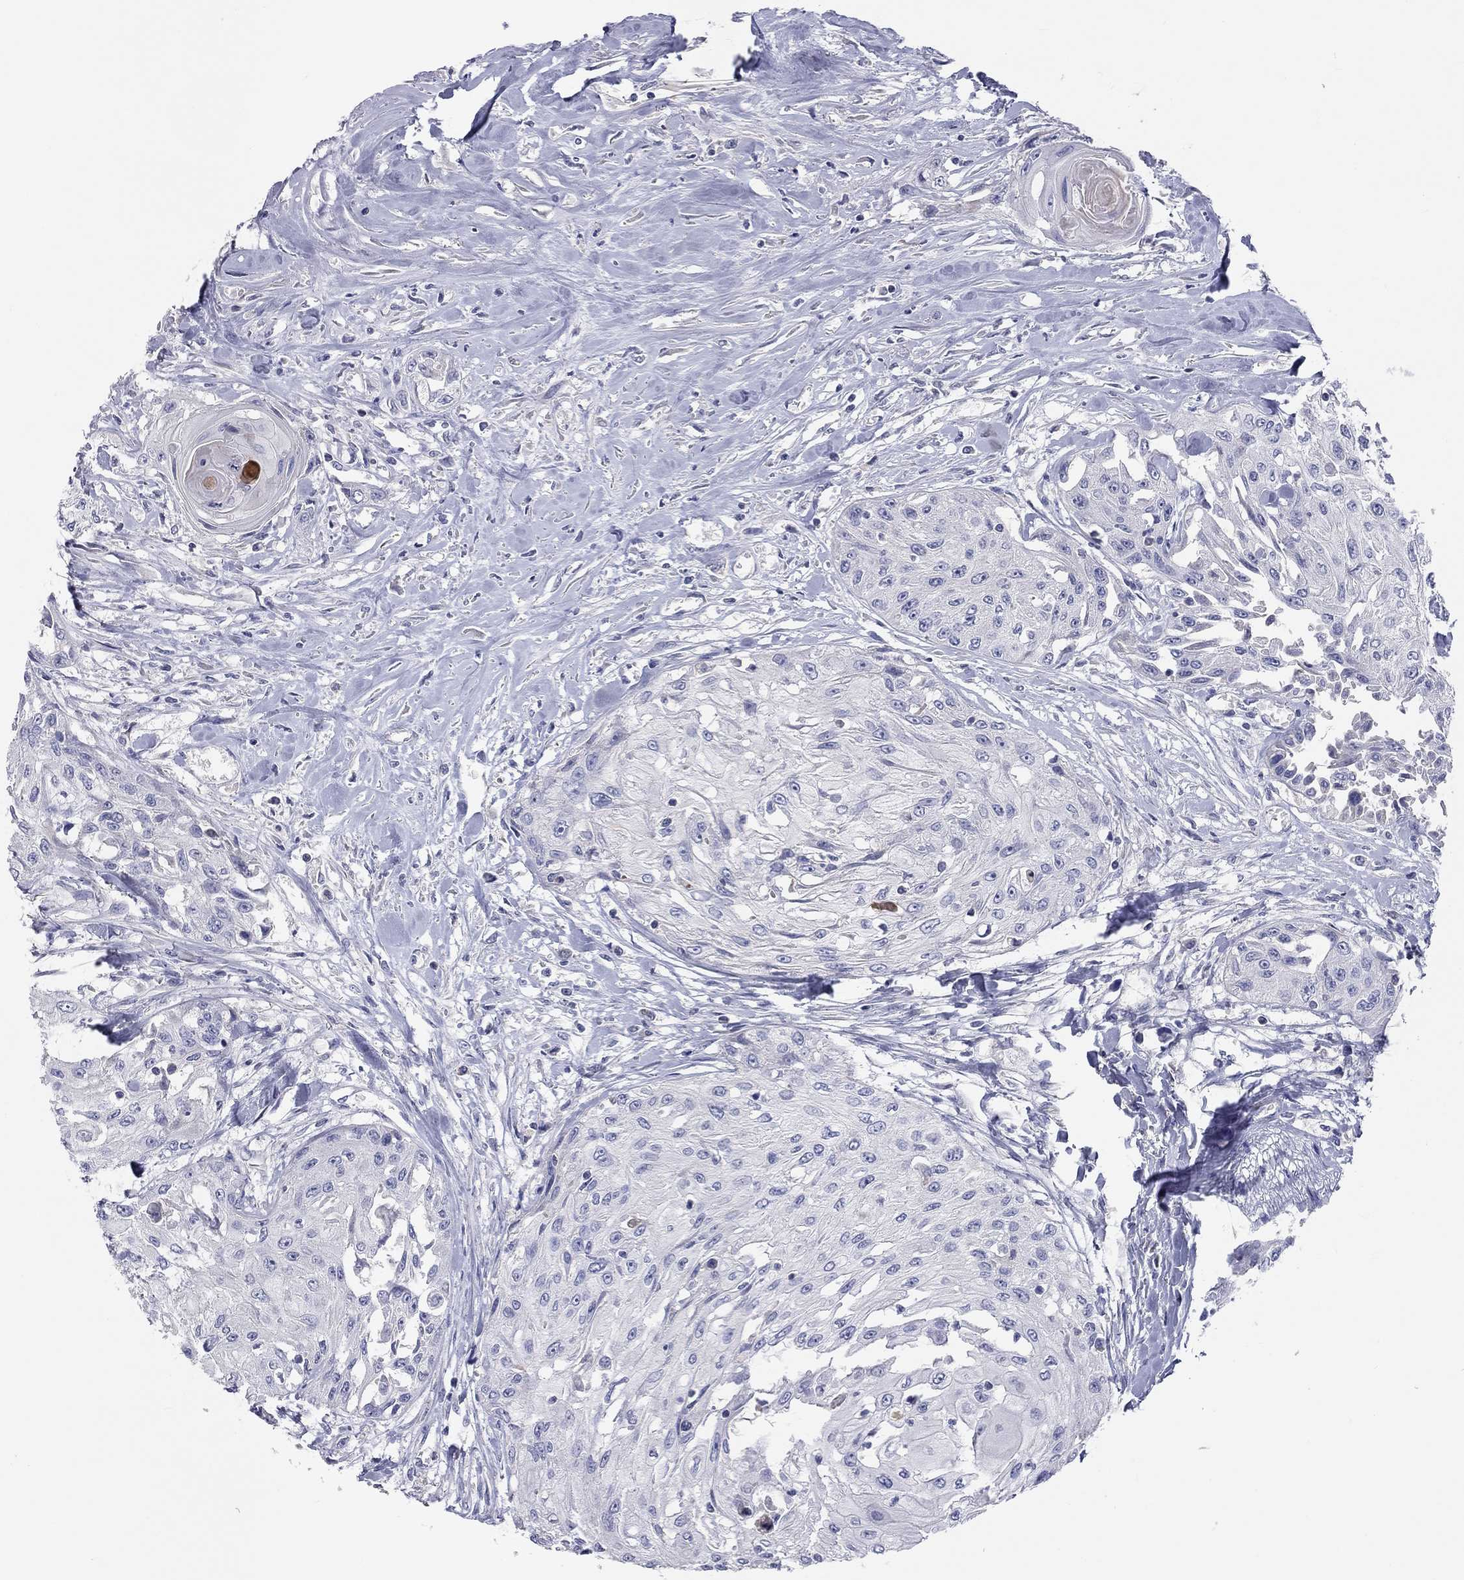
{"staining": {"intensity": "negative", "quantity": "none", "location": "none"}, "tissue": "head and neck cancer", "cell_type": "Tumor cells", "image_type": "cancer", "snomed": [{"axis": "morphology", "description": "Normal tissue, NOS"}, {"axis": "morphology", "description": "Squamous cell carcinoma, NOS"}, {"axis": "topography", "description": "Oral tissue"}, {"axis": "topography", "description": "Peripheral nerve tissue"}, {"axis": "topography", "description": "Head-Neck"}], "caption": "IHC of human head and neck cancer displays no positivity in tumor cells.", "gene": "ST7L", "patient": {"sex": "female", "age": 59}}